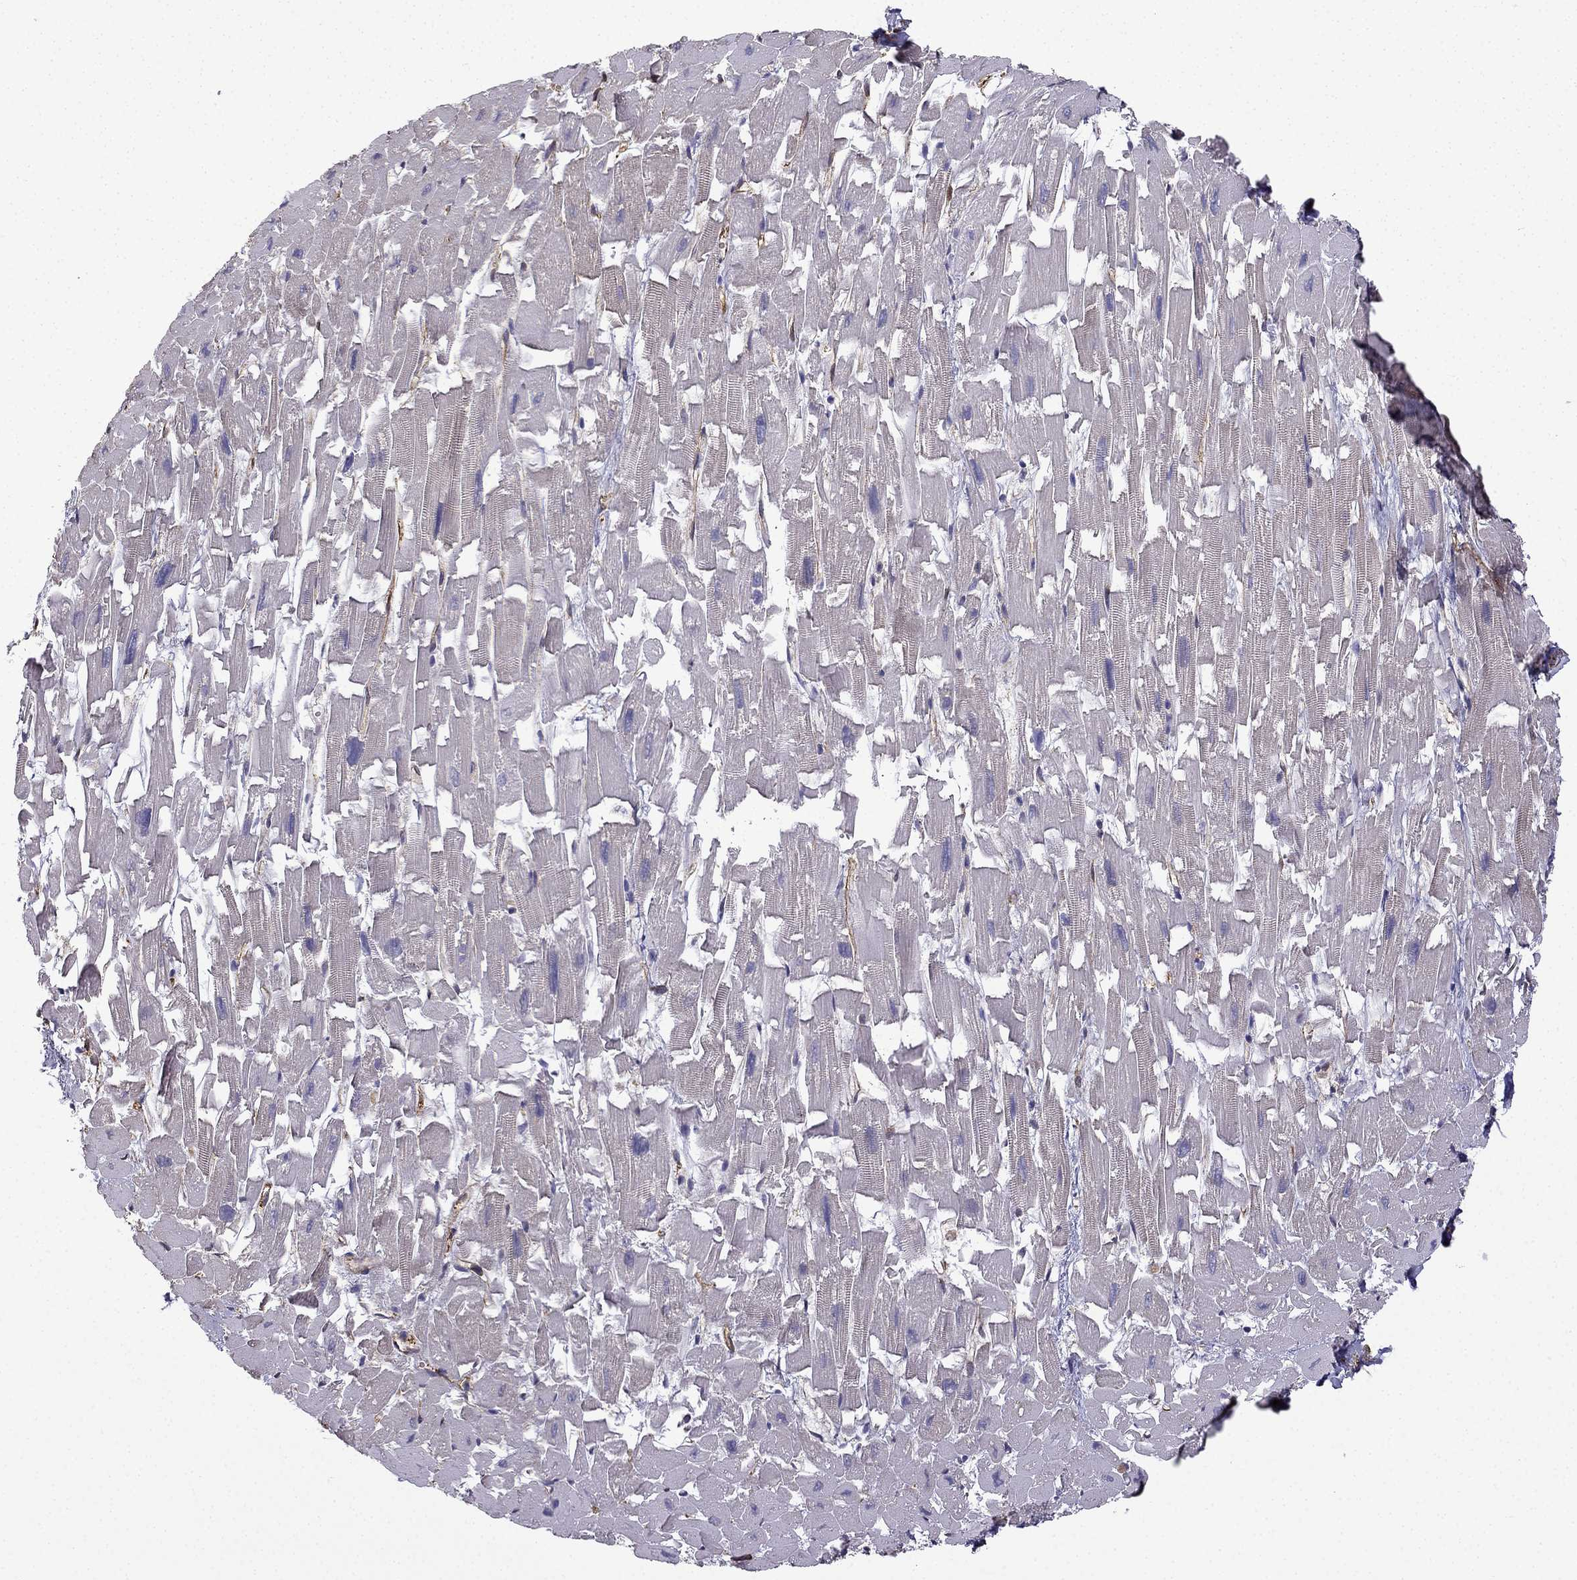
{"staining": {"intensity": "moderate", "quantity": "25%-75%", "location": "cytoplasmic/membranous"}, "tissue": "heart muscle", "cell_type": "Cardiomyocytes", "image_type": "normal", "snomed": [{"axis": "morphology", "description": "Normal tissue, NOS"}, {"axis": "topography", "description": "Heart"}], "caption": "Heart muscle stained with a protein marker displays moderate staining in cardiomyocytes.", "gene": "MAP4", "patient": {"sex": "female", "age": 64}}